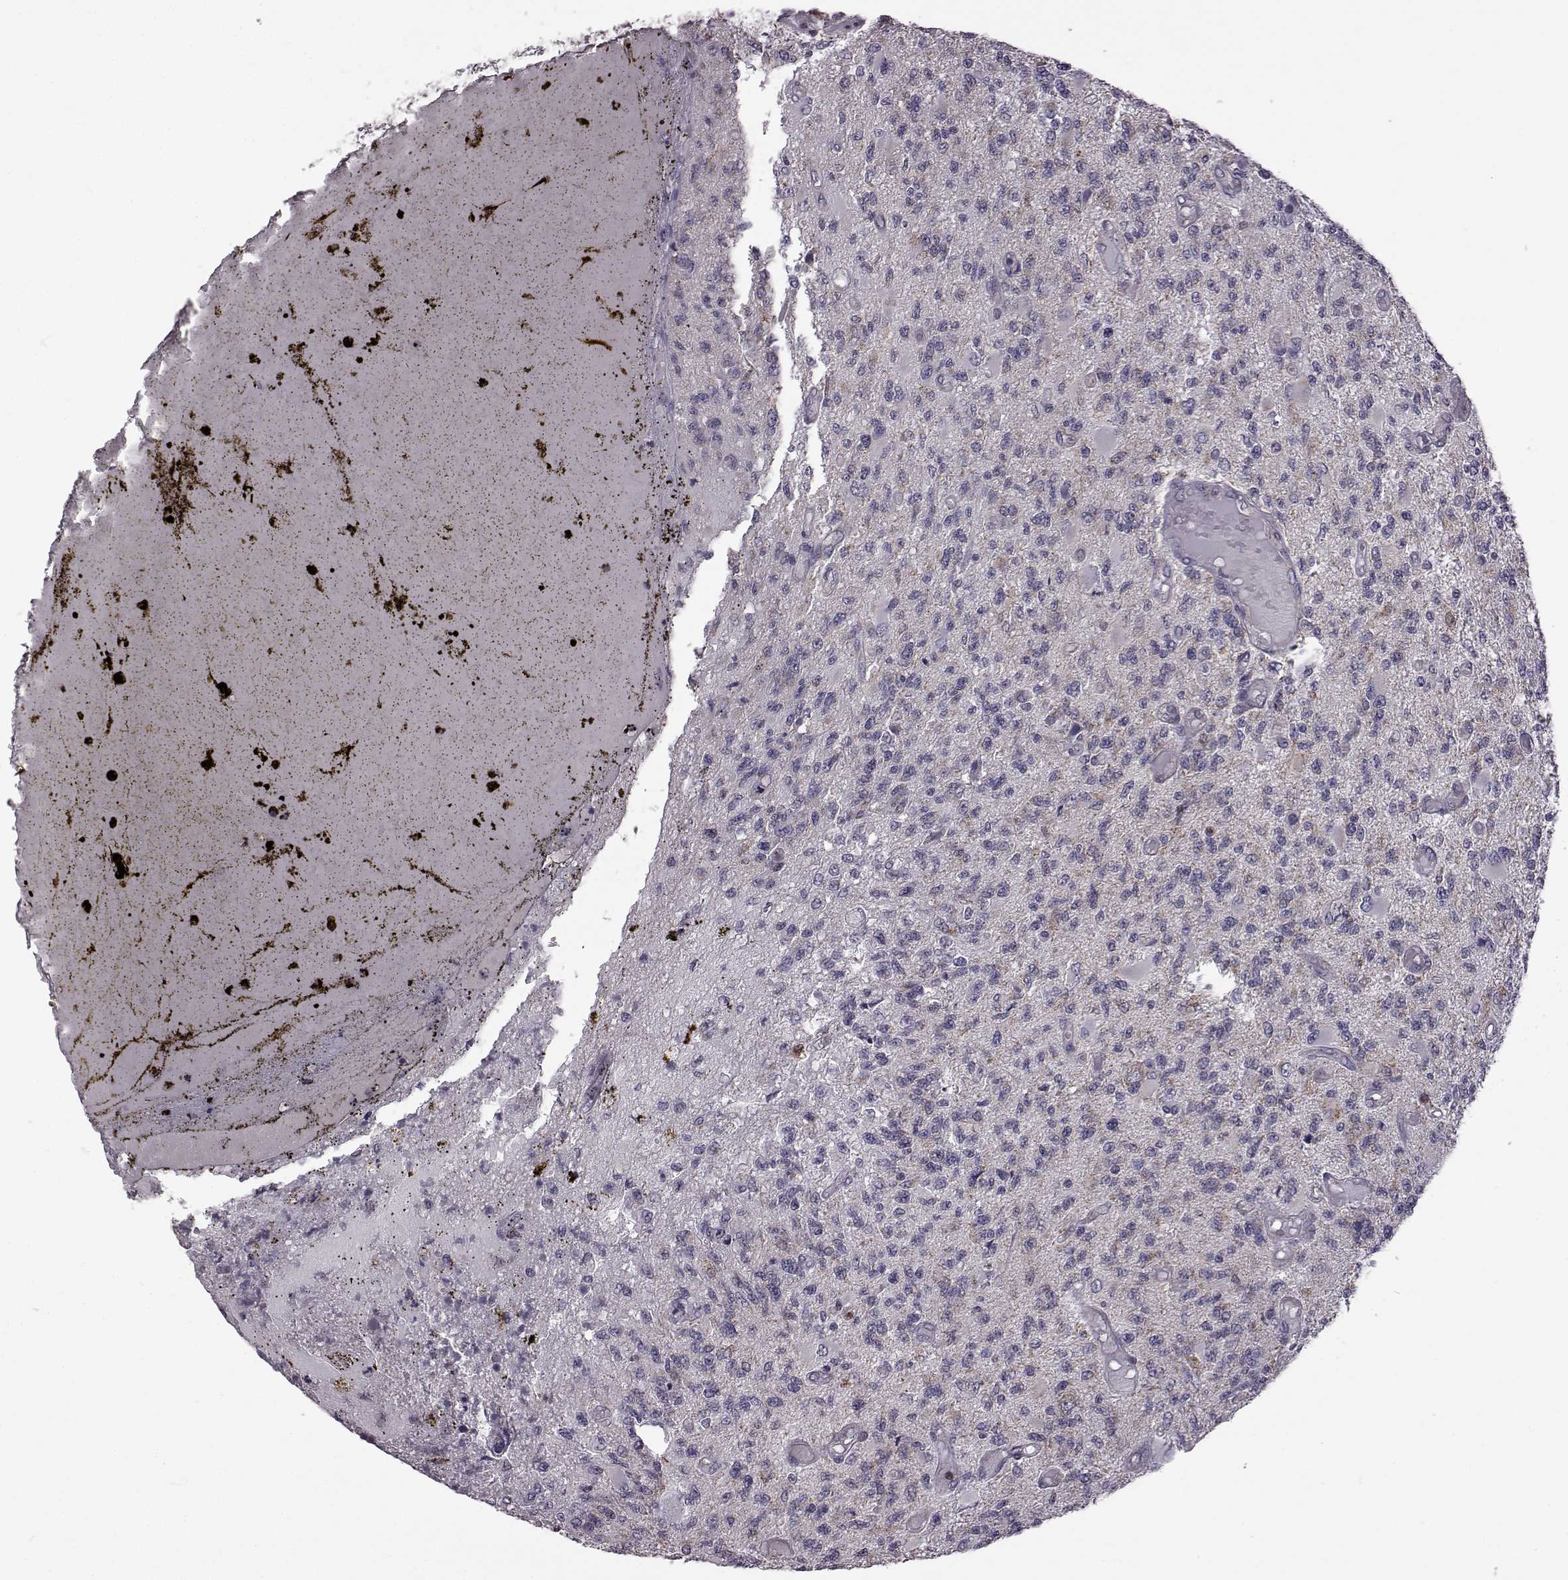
{"staining": {"intensity": "negative", "quantity": "none", "location": "none"}, "tissue": "glioma", "cell_type": "Tumor cells", "image_type": "cancer", "snomed": [{"axis": "morphology", "description": "Glioma, malignant, High grade"}, {"axis": "topography", "description": "Brain"}], "caption": "Malignant glioma (high-grade) stained for a protein using IHC reveals no staining tumor cells.", "gene": "DOK2", "patient": {"sex": "female", "age": 63}}